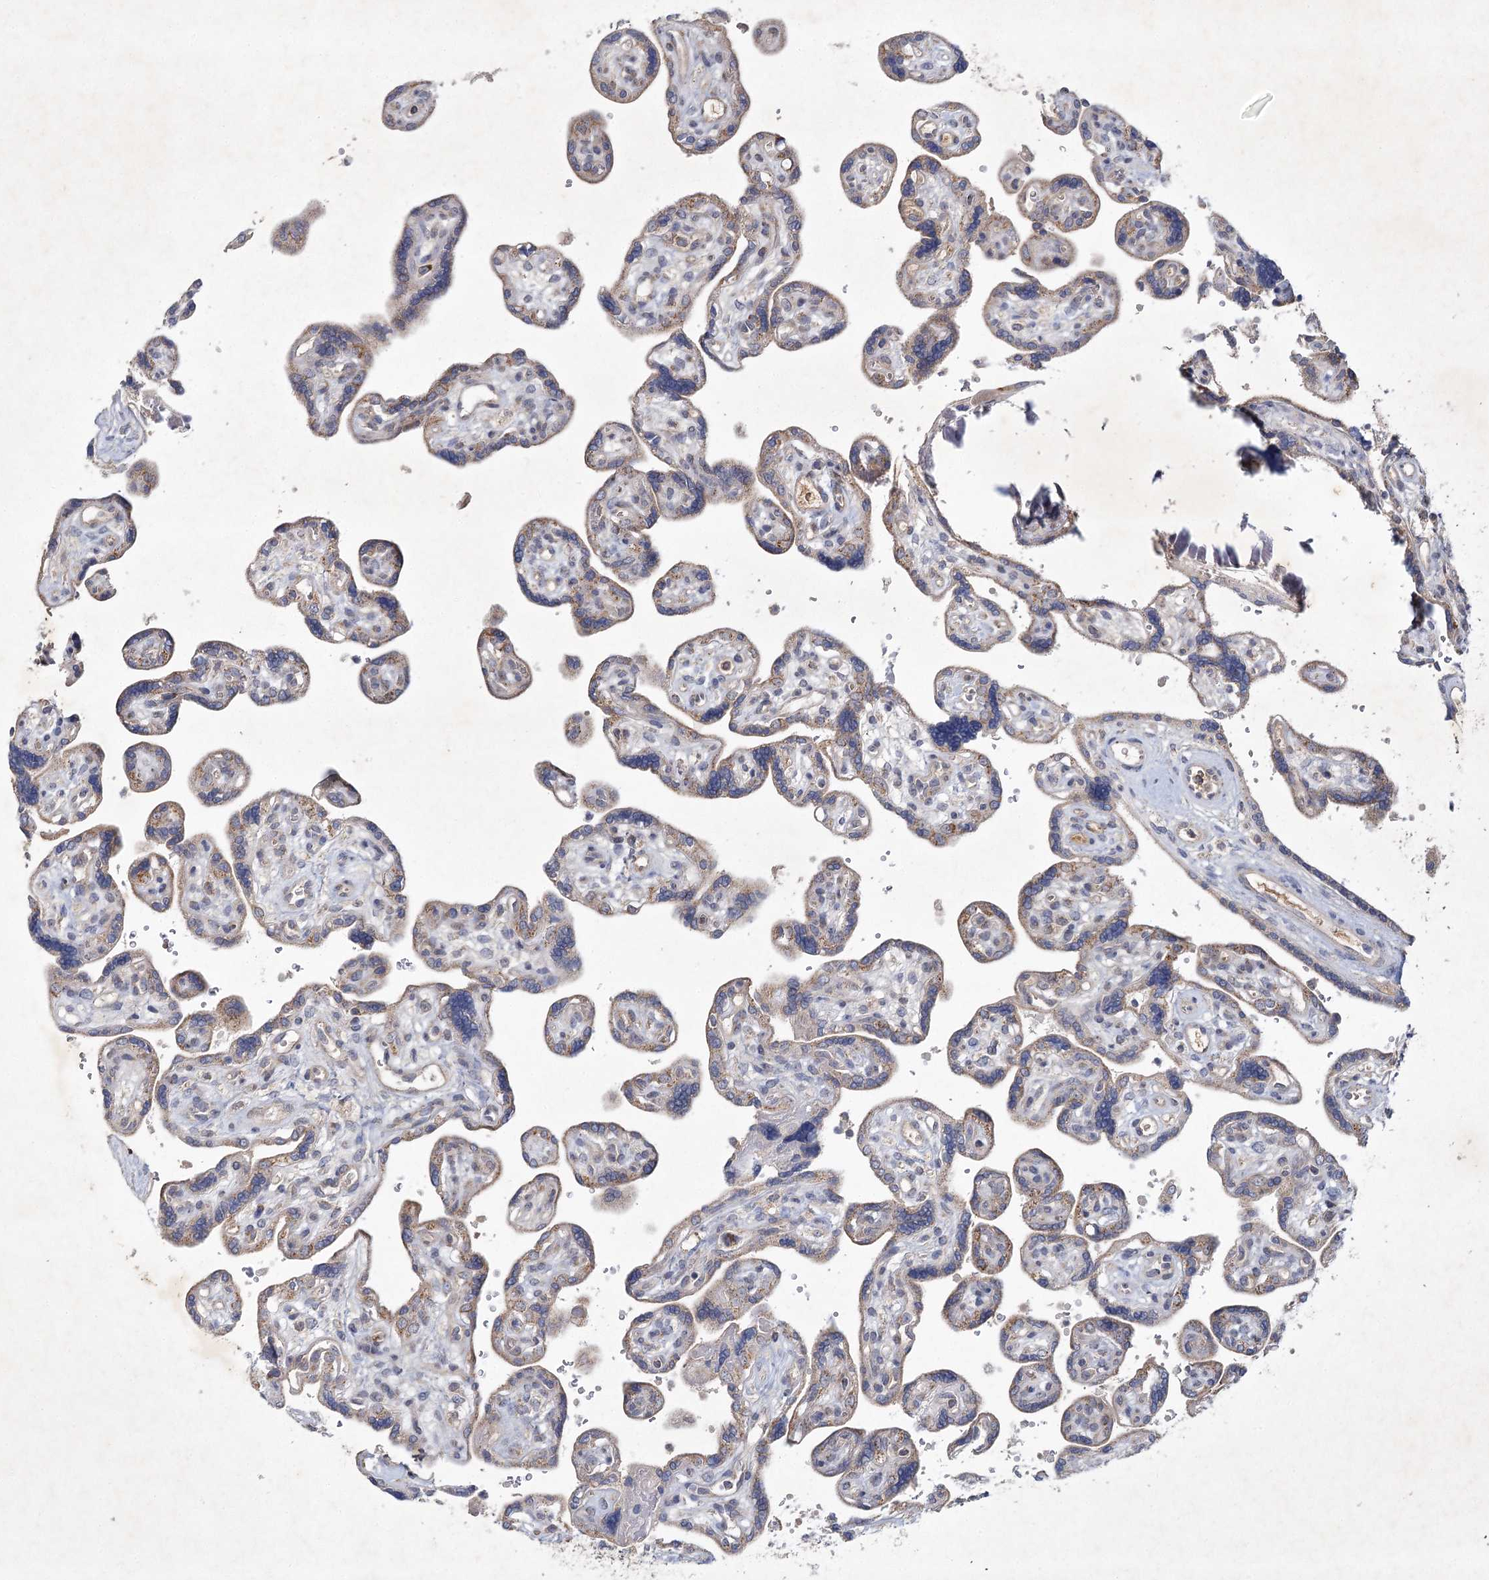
{"staining": {"intensity": "weak", "quantity": "25%-75%", "location": "cytoplasmic/membranous"}, "tissue": "placenta", "cell_type": "Trophoblastic cells", "image_type": "normal", "snomed": [{"axis": "morphology", "description": "Normal tissue, NOS"}, {"axis": "topography", "description": "Placenta"}], "caption": "This image reveals immunohistochemistry staining of benign placenta, with low weak cytoplasmic/membranous positivity in approximately 25%-75% of trophoblastic cells.", "gene": "MRPL44", "patient": {"sex": "female", "age": 39}}